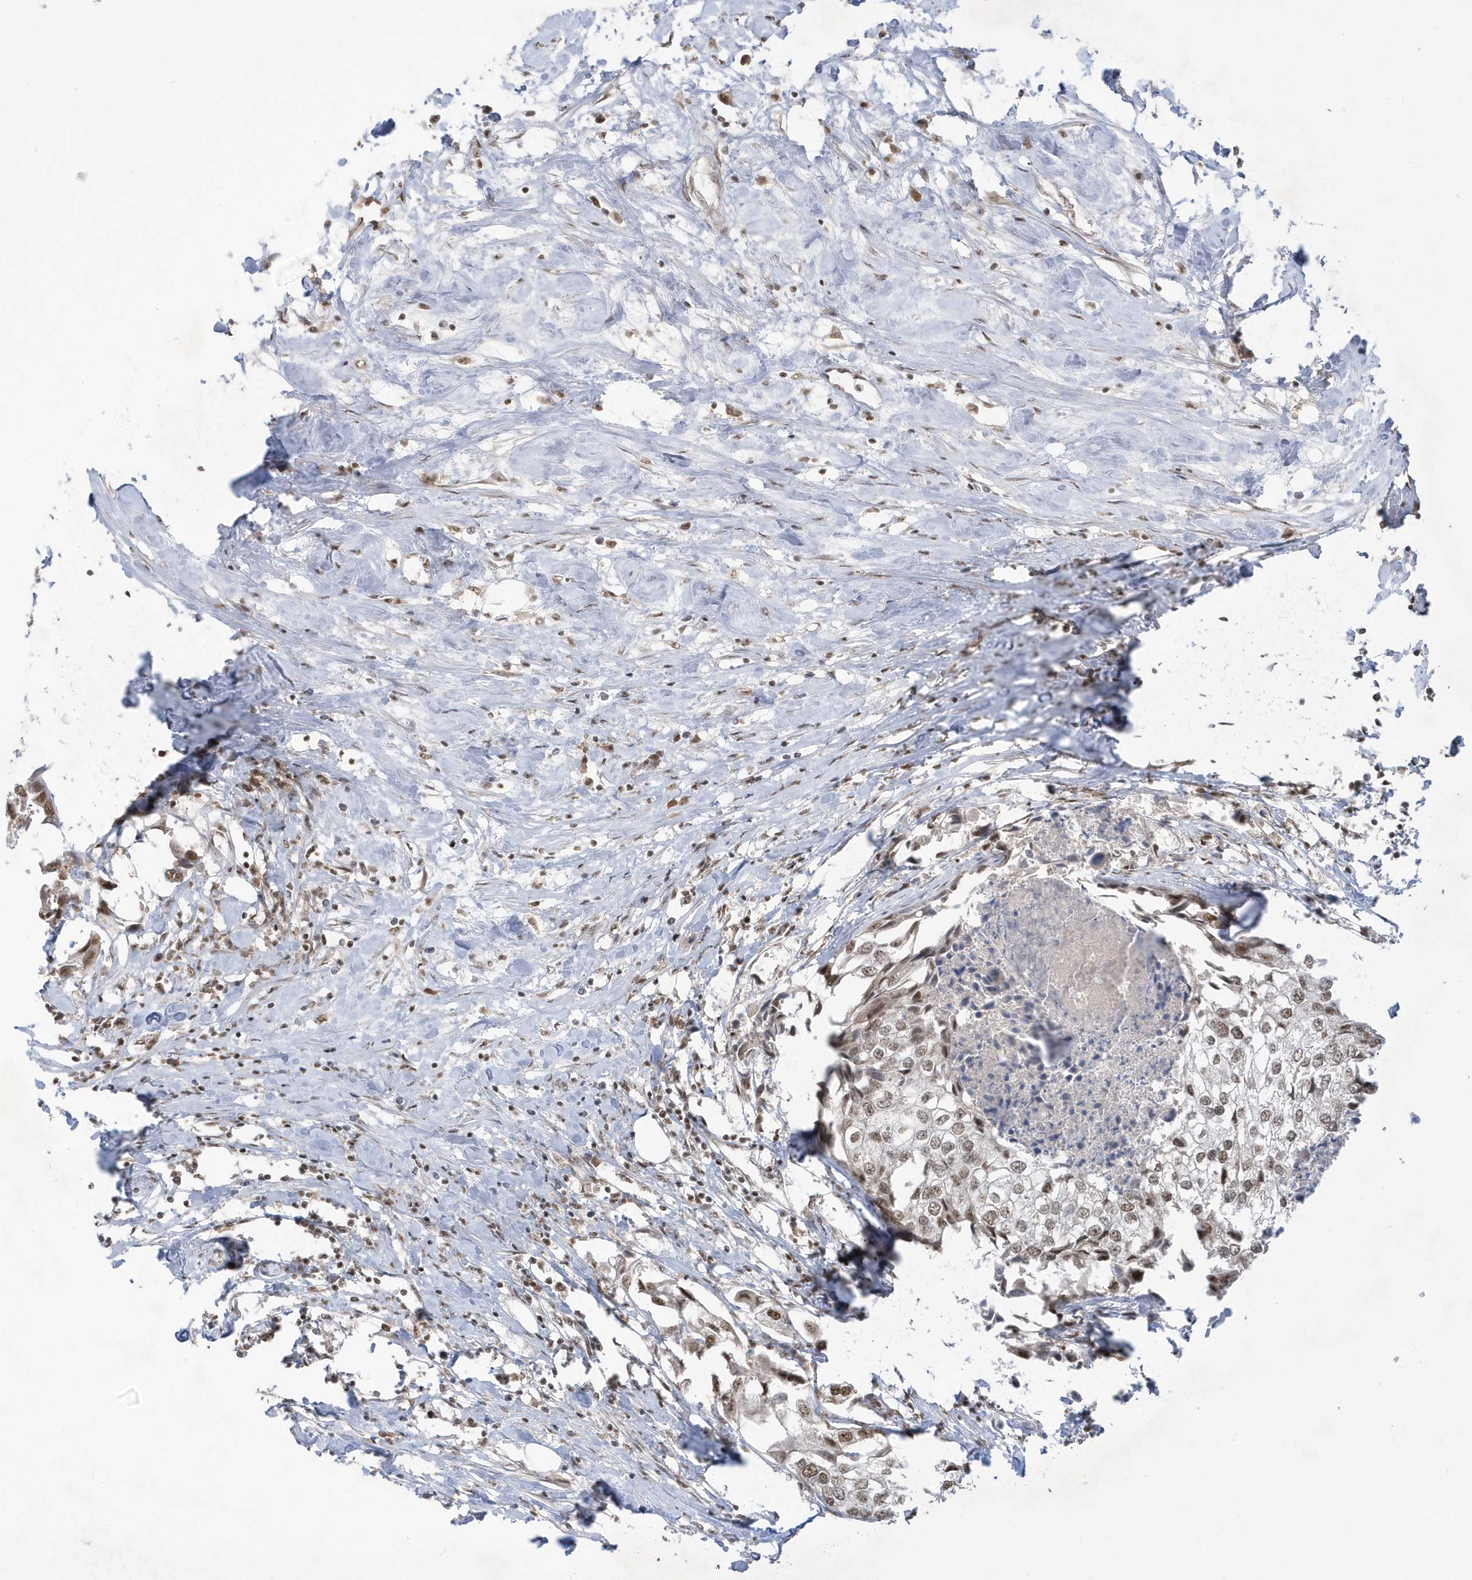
{"staining": {"intensity": "moderate", "quantity": ">75%", "location": "nuclear"}, "tissue": "urothelial cancer", "cell_type": "Tumor cells", "image_type": "cancer", "snomed": [{"axis": "morphology", "description": "Urothelial carcinoma, High grade"}, {"axis": "topography", "description": "Urinary bladder"}], "caption": "Protein expression analysis of human urothelial cancer reveals moderate nuclear staining in approximately >75% of tumor cells. (brown staining indicates protein expression, while blue staining denotes nuclei).", "gene": "PPIL2", "patient": {"sex": "male", "age": 64}}